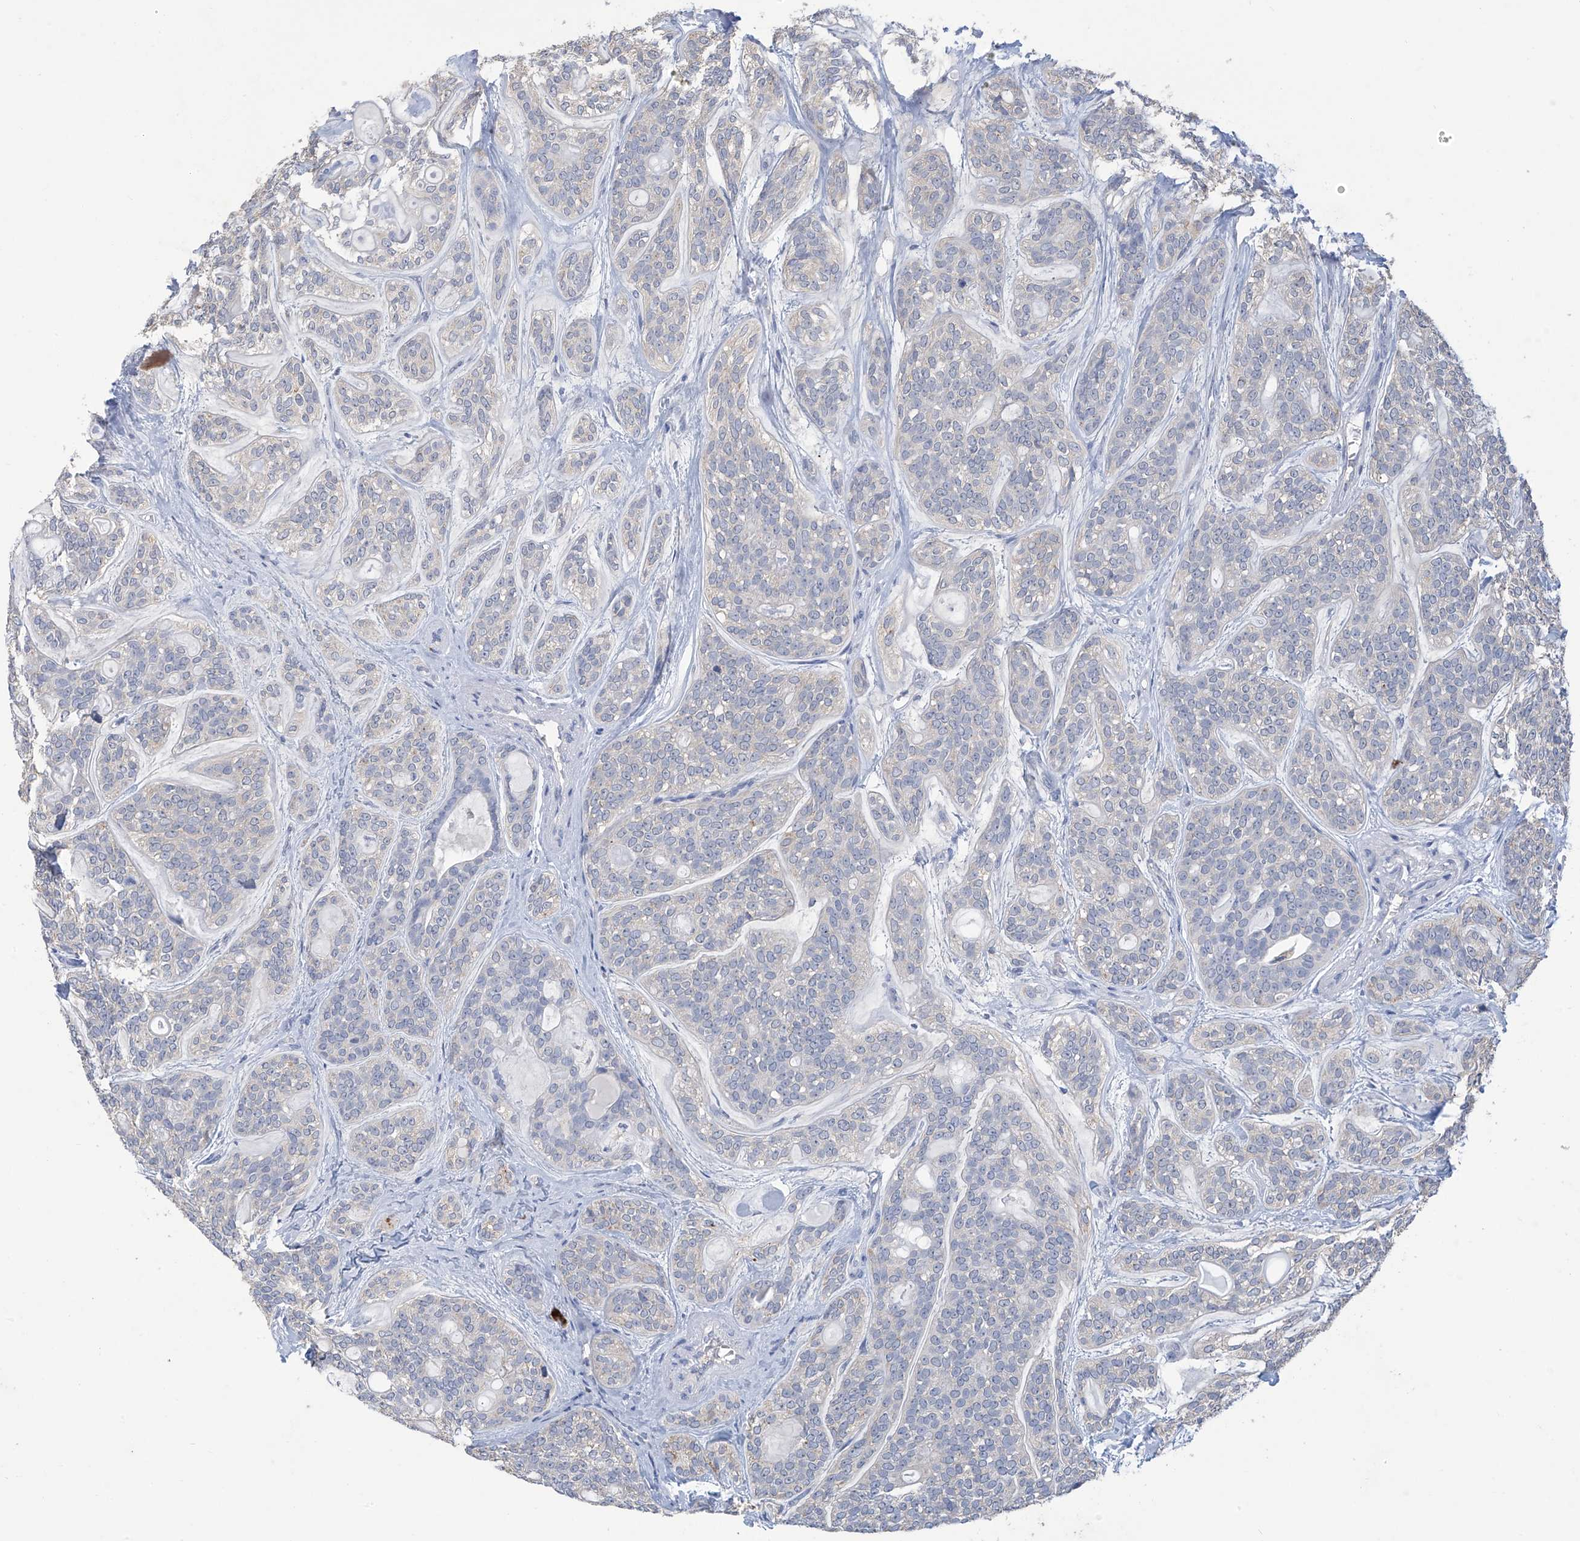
{"staining": {"intensity": "negative", "quantity": "none", "location": "none"}, "tissue": "head and neck cancer", "cell_type": "Tumor cells", "image_type": "cancer", "snomed": [{"axis": "morphology", "description": "Adenocarcinoma, NOS"}, {"axis": "topography", "description": "Head-Neck"}], "caption": "Histopathology image shows no protein staining in tumor cells of adenocarcinoma (head and neck) tissue. Nuclei are stained in blue.", "gene": "OGT", "patient": {"sex": "male", "age": 66}}